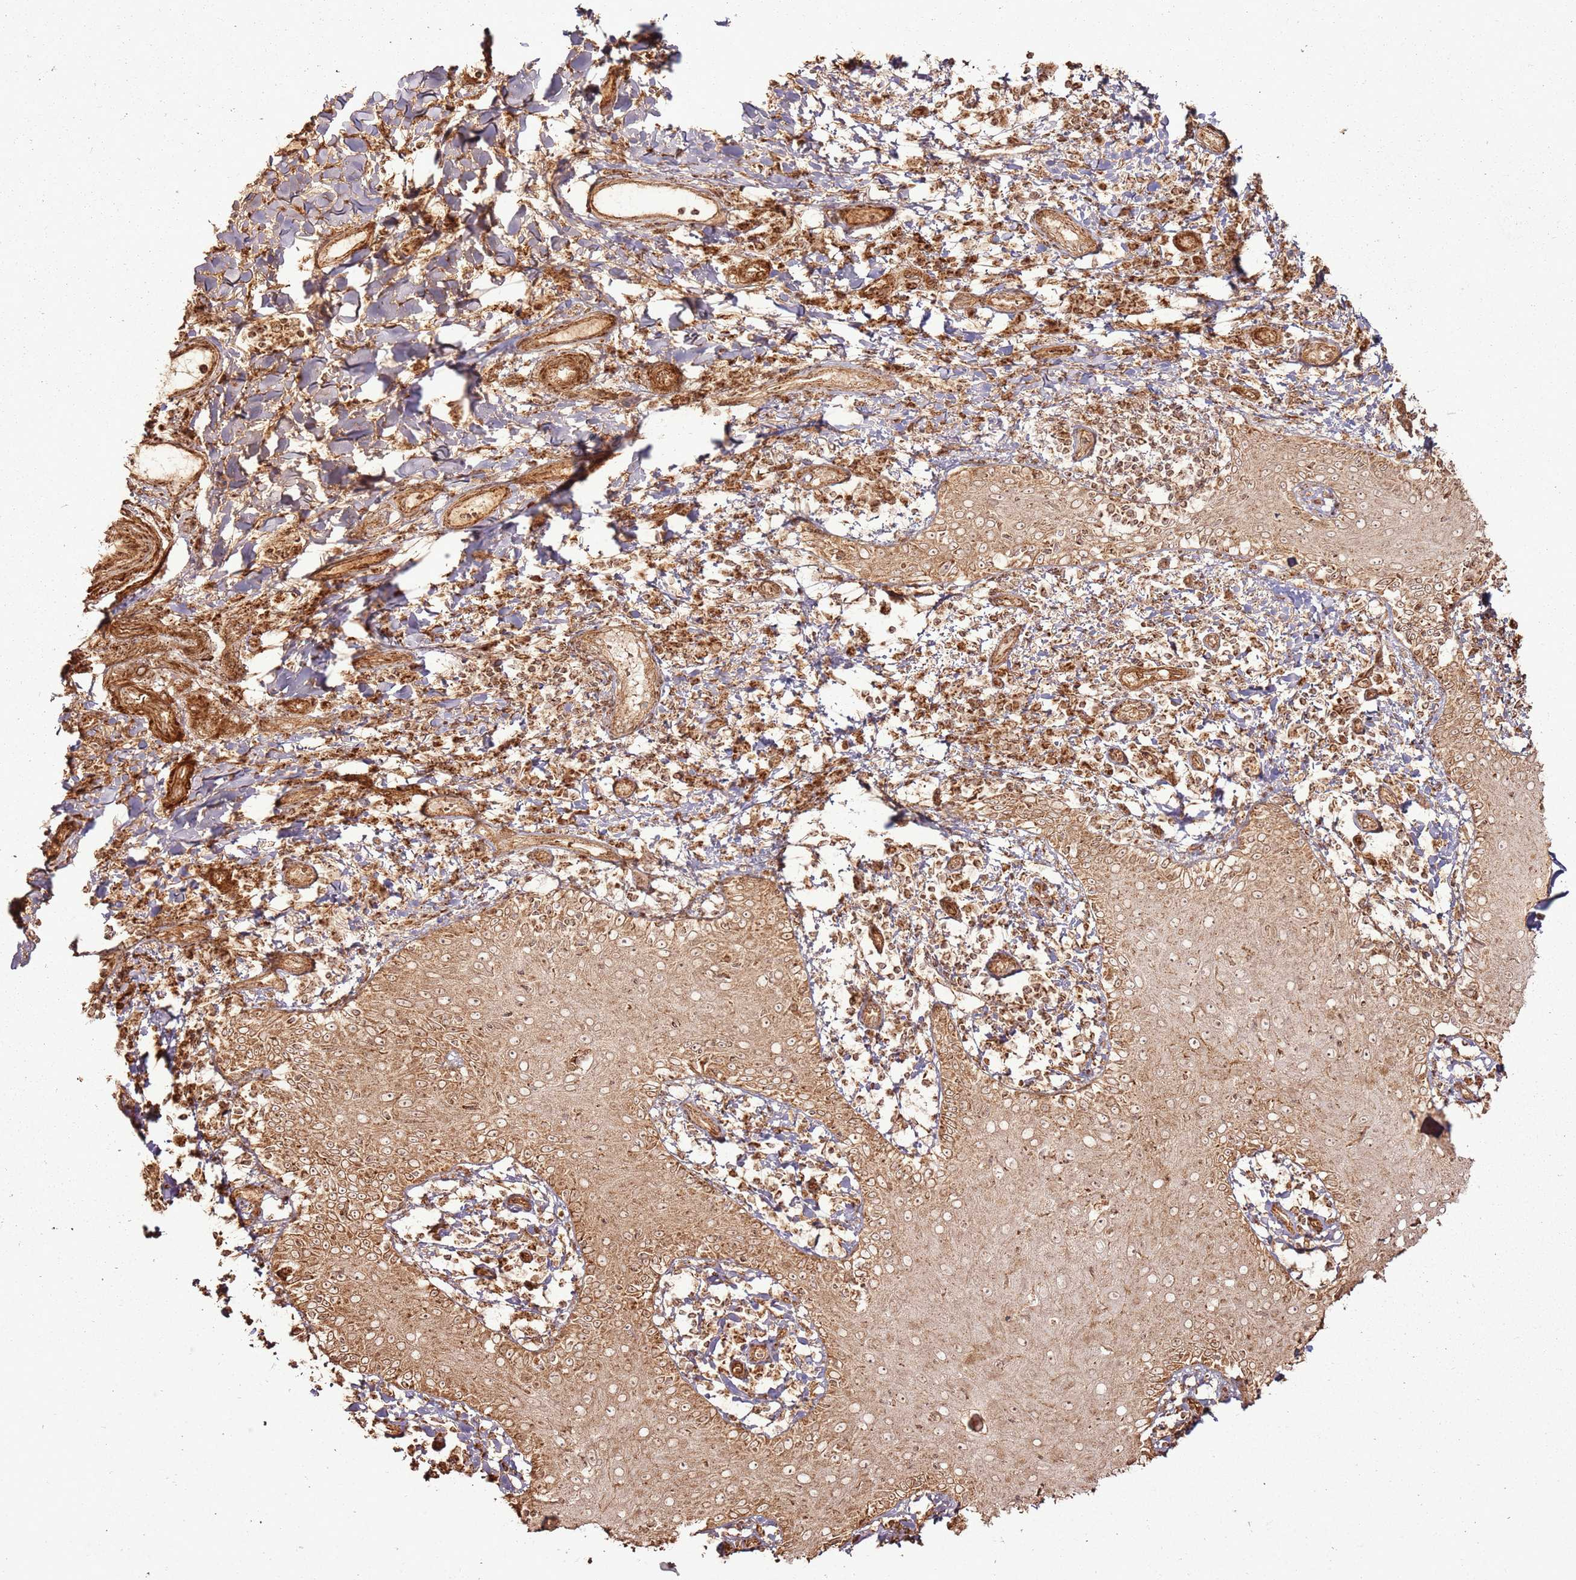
{"staining": {"intensity": "moderate", "quantity": ">75%", "location": "cytoplasmic/membranous"}, "tissue": "skin cancer", "cell_type": "Tumor cells", "image_type": "cancer", "snomed": [{"axis": "morphology", "description": "Squamous cell carcinoma, NOS"}, {"axis": "topography", "description": "Skin"}], "caption": "Protein analysis of skin squamous cell carcinoma tissue displays moderate cytoplasmic/membranous staining in about >75% of tumor cells. (IHC, brightfield microscopy, high magnification).", "gene": "MRPS6", "patient": {"sex": "male", "age": 70}}